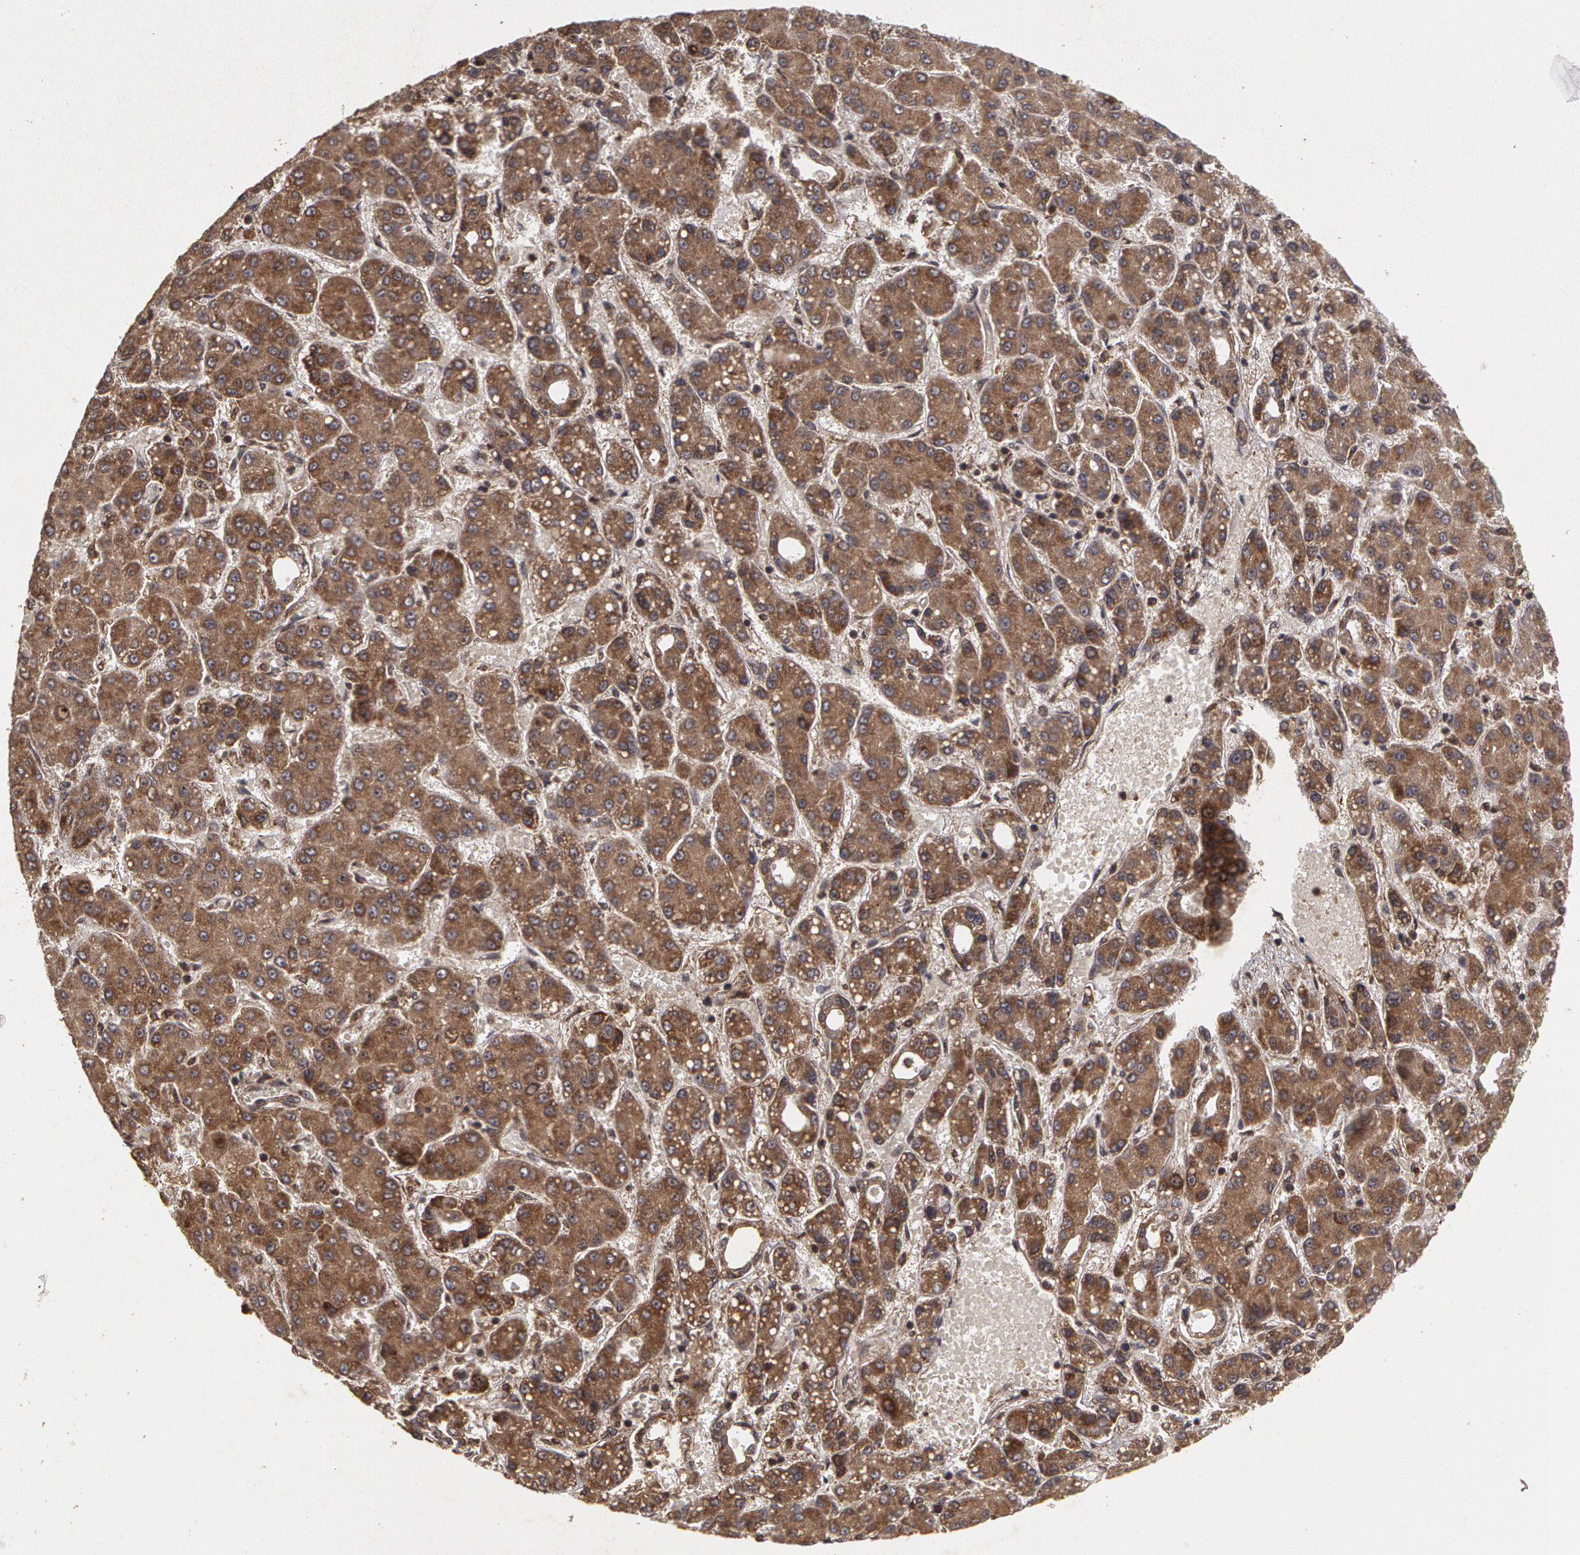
{"staining": {"intensity": "moderate", "quantity": ">75%", "location": "cytoplasmic/membranous"}, "tissue": "liver cancer", "cell_type": "Tumor cells", "image_type": "cancer", "snomed": [{"axis": "morphology", "description": "Carcinoma, Hepatocellular, NOS"}, {"axis": "topography", "description": "Liver"}], "caption": "Human liver cancer (hepatocellular carcinoma) stained for a protein (brown) displays moderate cytoplasmic/membranous positive positivity in approximately >75% of tumor cells.", "gene": "CALR", "patient": {"sex": "male", "age": 69}}